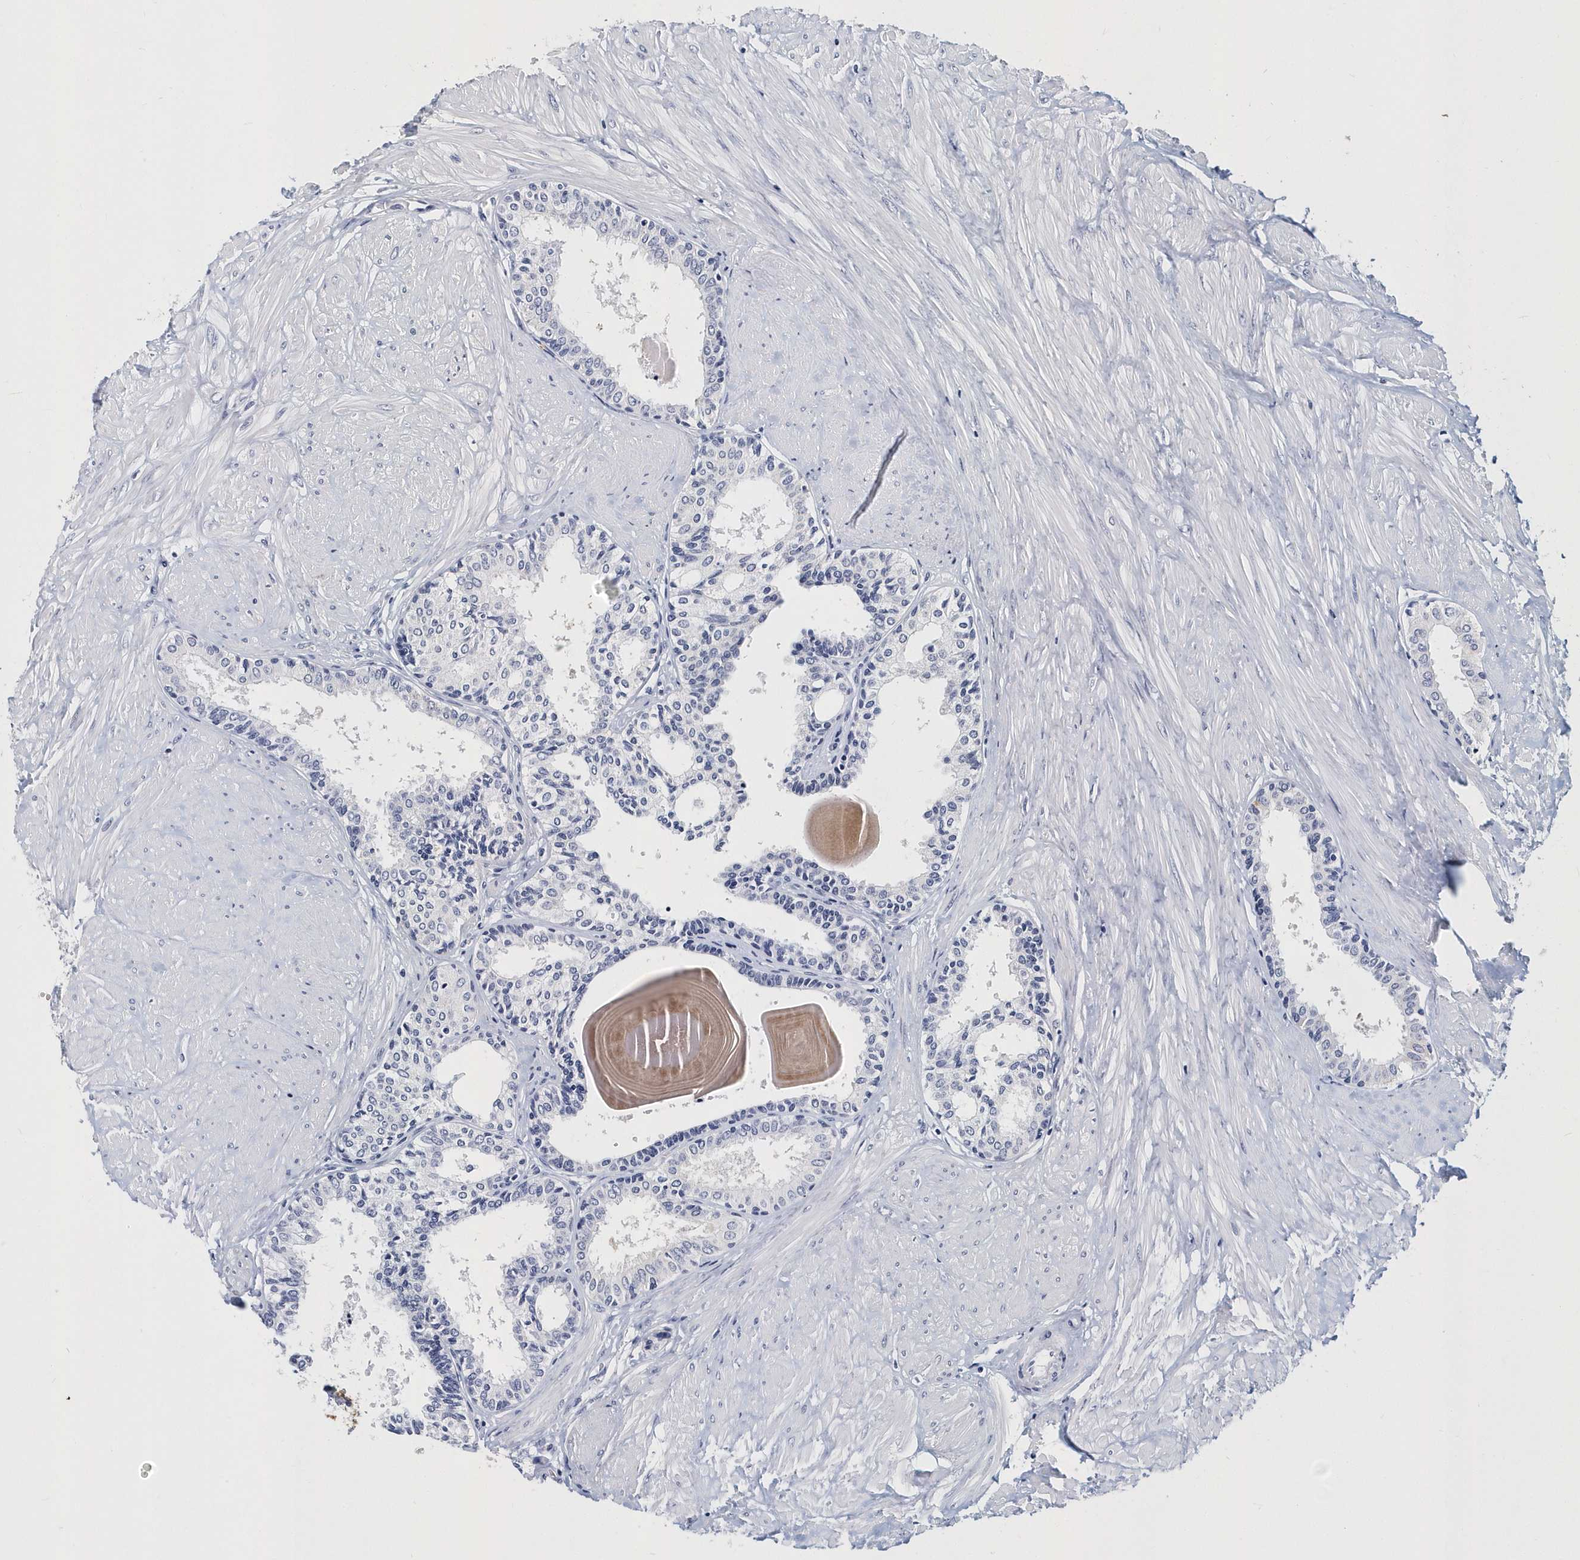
{"staining": {"intensity": "negative", "quantity": "none", "location": "none"}, "tissue": "prostate", "cell_type": "Glandular cells", "image_type": "normal", "snomed": [{"axis": "morphology", "description": "Normal tissue, NOS"}, {"axis": "topography", "description": "Prostate"}], "caption": "Micrograph shows no protein expression in glandular cells of unremarkable prostate. (DAB IHC, high magnification).", "gene": "ITGA2B", "patient": {"sex": "male", "age": 48}}